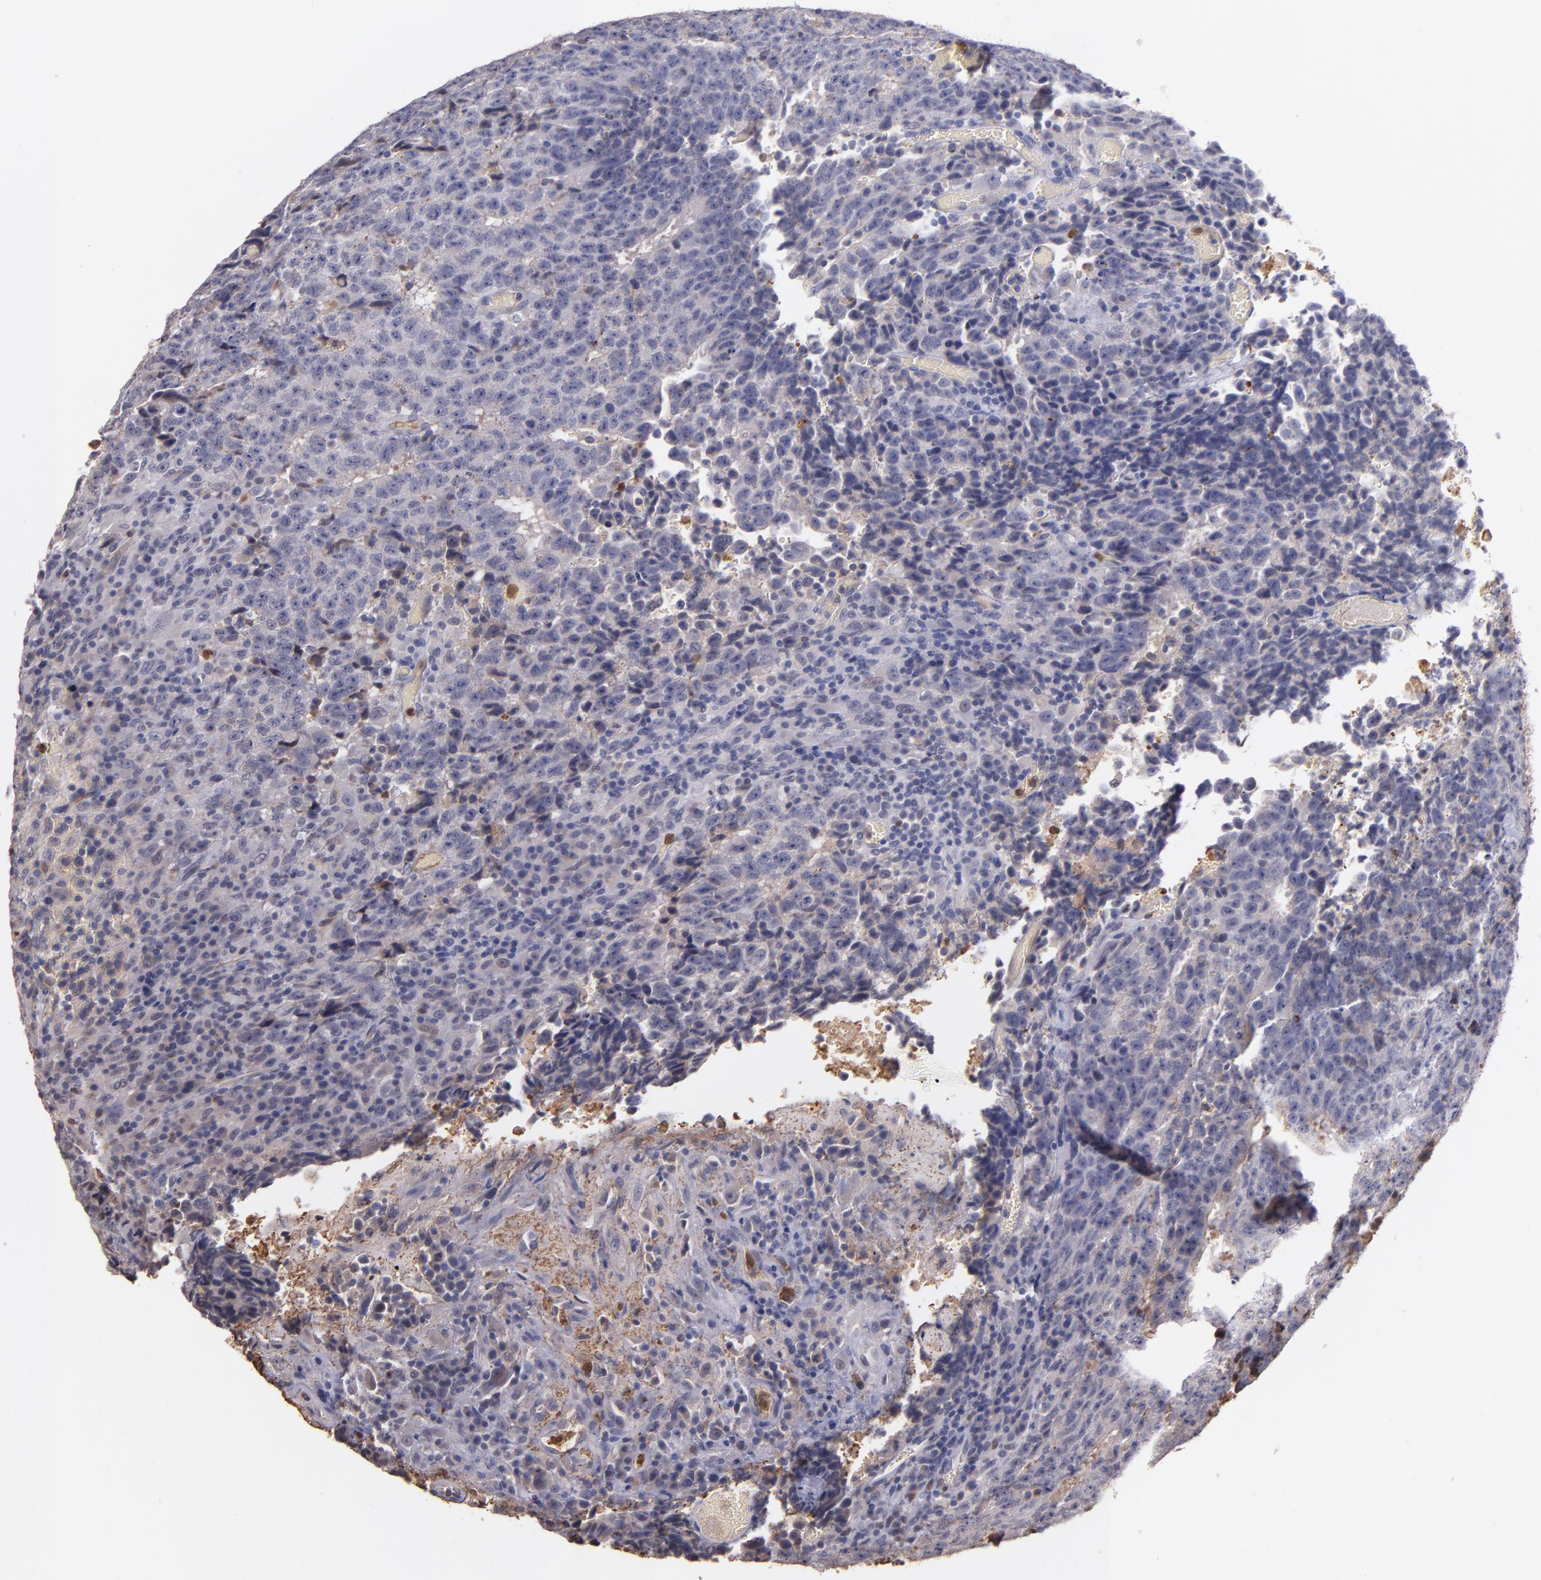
{"staining": {"intensity": "weak", "quantity": "25%-75%", "location": "cytoplasmic/membranous"}, "tissue": "testis cancer", "cell_type": "Tumor cells", "image_type": "cancer", "snomed": [{"axis": "morphology", "description": "Necrosis, NOS"}, {"axis": "morphology", "description": "Carcinoma, Embryonal, NOS"}, {"axis": "topography", "description": "Testis"}], "caption": "Immunohistochemical staining of testis embryonal carcinoma displays low levels of weak cytoplasmic/membranous expression in about 25%-75% of tumor cells.", "gene": "PTS", "patient": {"sex": "male", "age": 19}}